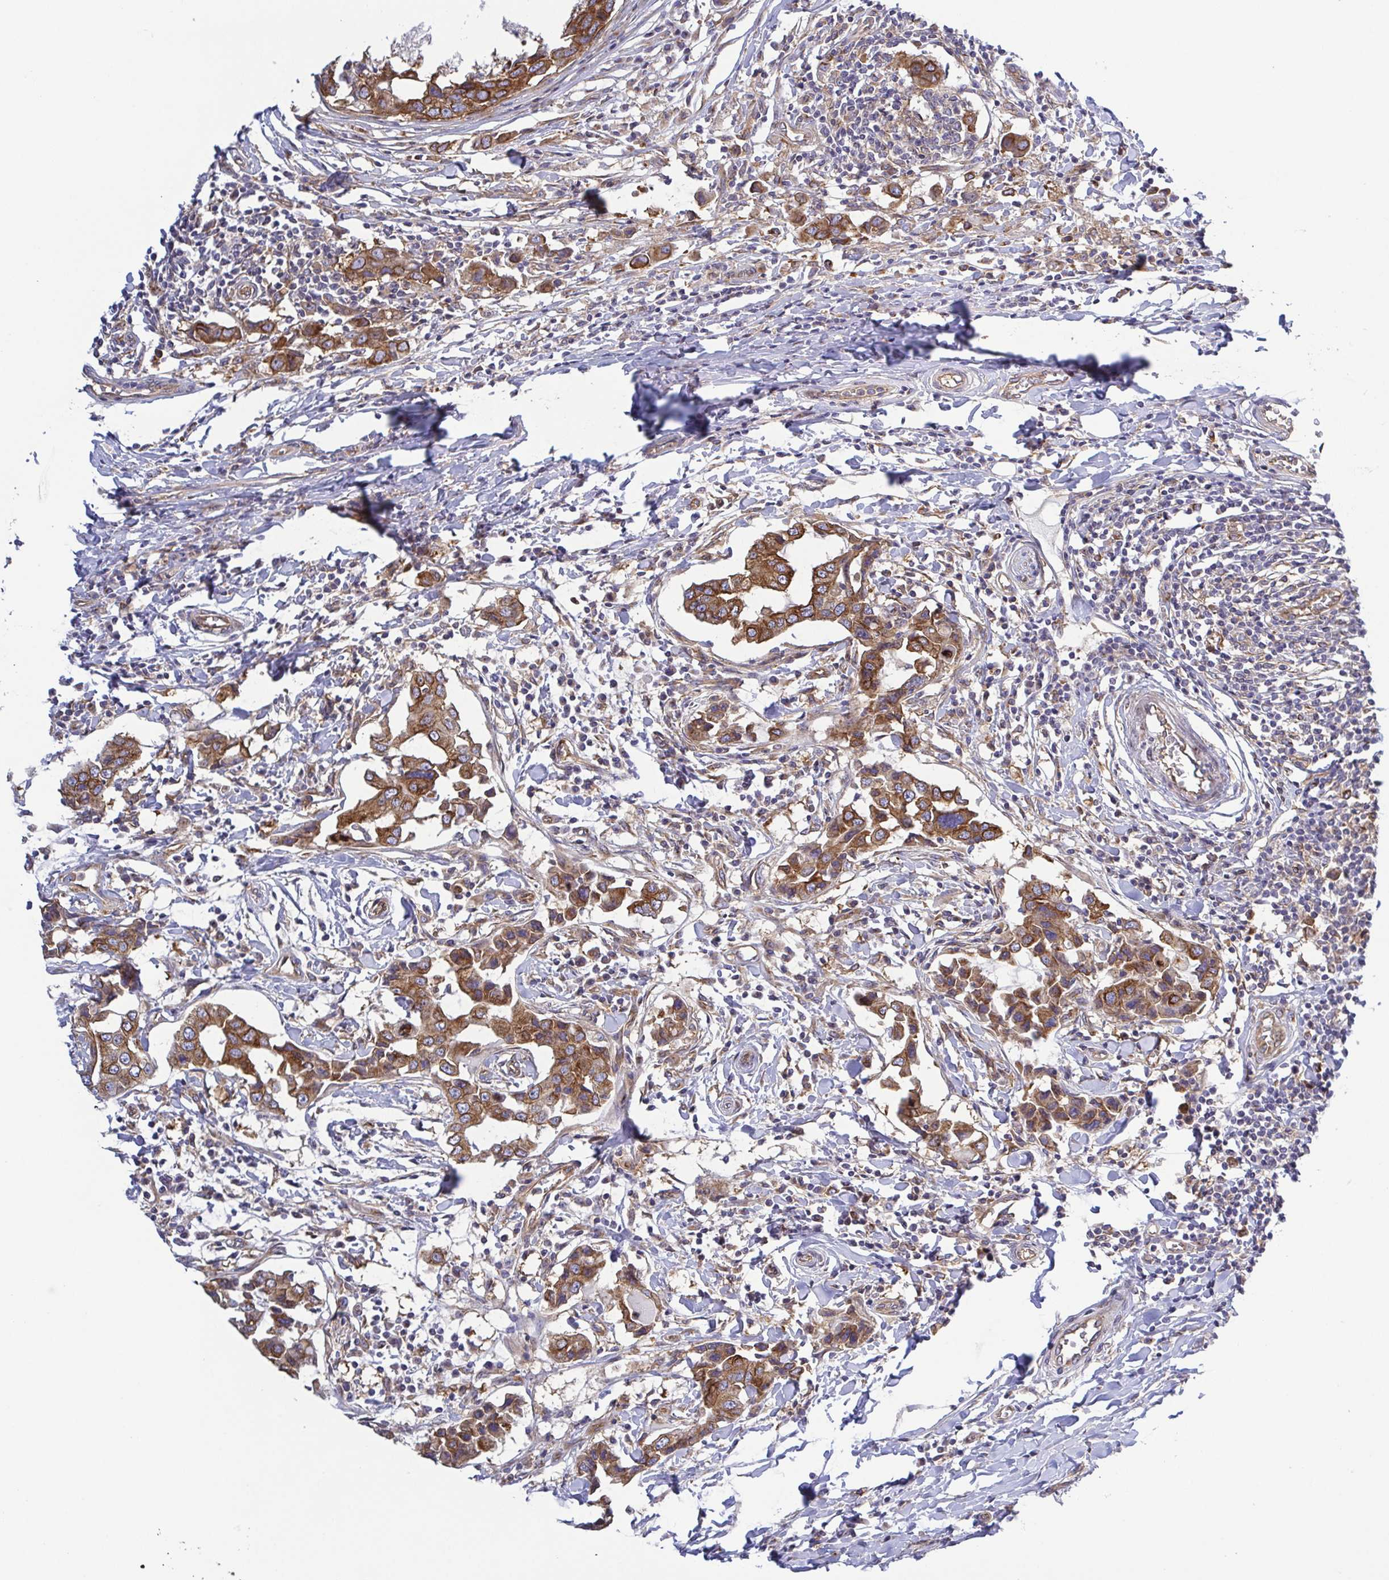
{"staining": {"intensity": "moderate", "quantity": ">75%", "location": "cytoplasmic/membranous"}, "tissue": "breast cancer", "cell_type": "Tumor cells", "image_type": "cancer", "snomed": [{"axis": "morphology", "description": "Duct carcinoma"}, {"axis": "topography", "description": "Breast"}], "caption": "Immunohistochemical staining of human invasive ductal carcinoma (breast) shows moderate cytoplasmic/membranous protein expression in approximately >75% of tumor cells. The staining was performed using DAB (3,3'-diaminobenzidine), with brown indicating positive protein expression. Nuclei are stained blue with hematoxylin.", "gene": "KIF5B", "patient": {"sex": "female", "age": 27}}